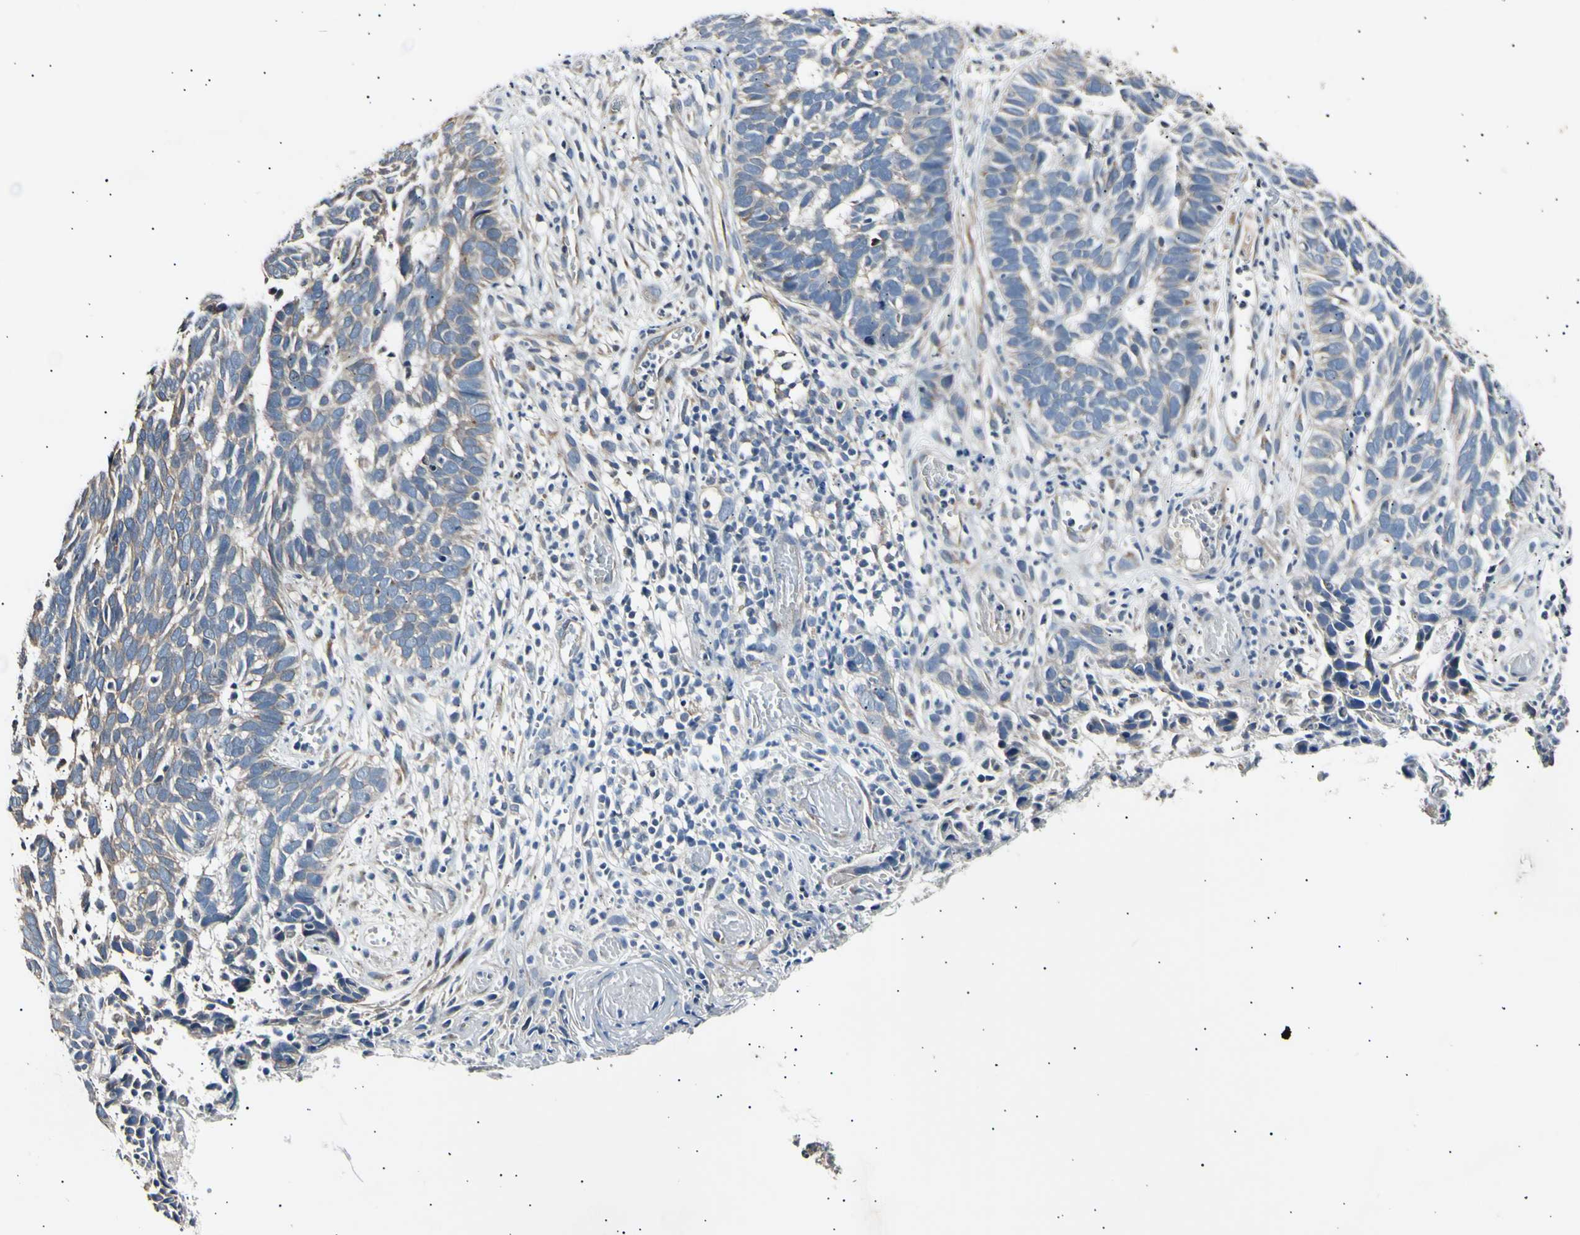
{"staining": {"intensity": "weak", "quantity": ">75%", "location": "cytoplasmic/membranous"}, "tissue": "skin cancer", "cell_type": "Tumor cells", "image_type": "cancer", "snomed": [{"axis": "morphology", "description": "Basal cell carcinoma"}, {"axis": "topography", "description": "Skin"}], "caption": "Immunohistochemistry (IHC) staining of skin basal cell carcinoma, which displays low levels of weak cytoplasmic/membranous expression in approximately >75% of tumor cells indicating weak cytoplasmic/membranous protein staining. The staining was performed using DAB (brown) for protein detection and nuclei were counterstained in hematoxylin (blue).", "gene": "ITGA6", "patient": {"sex": "male", "age": 87}}